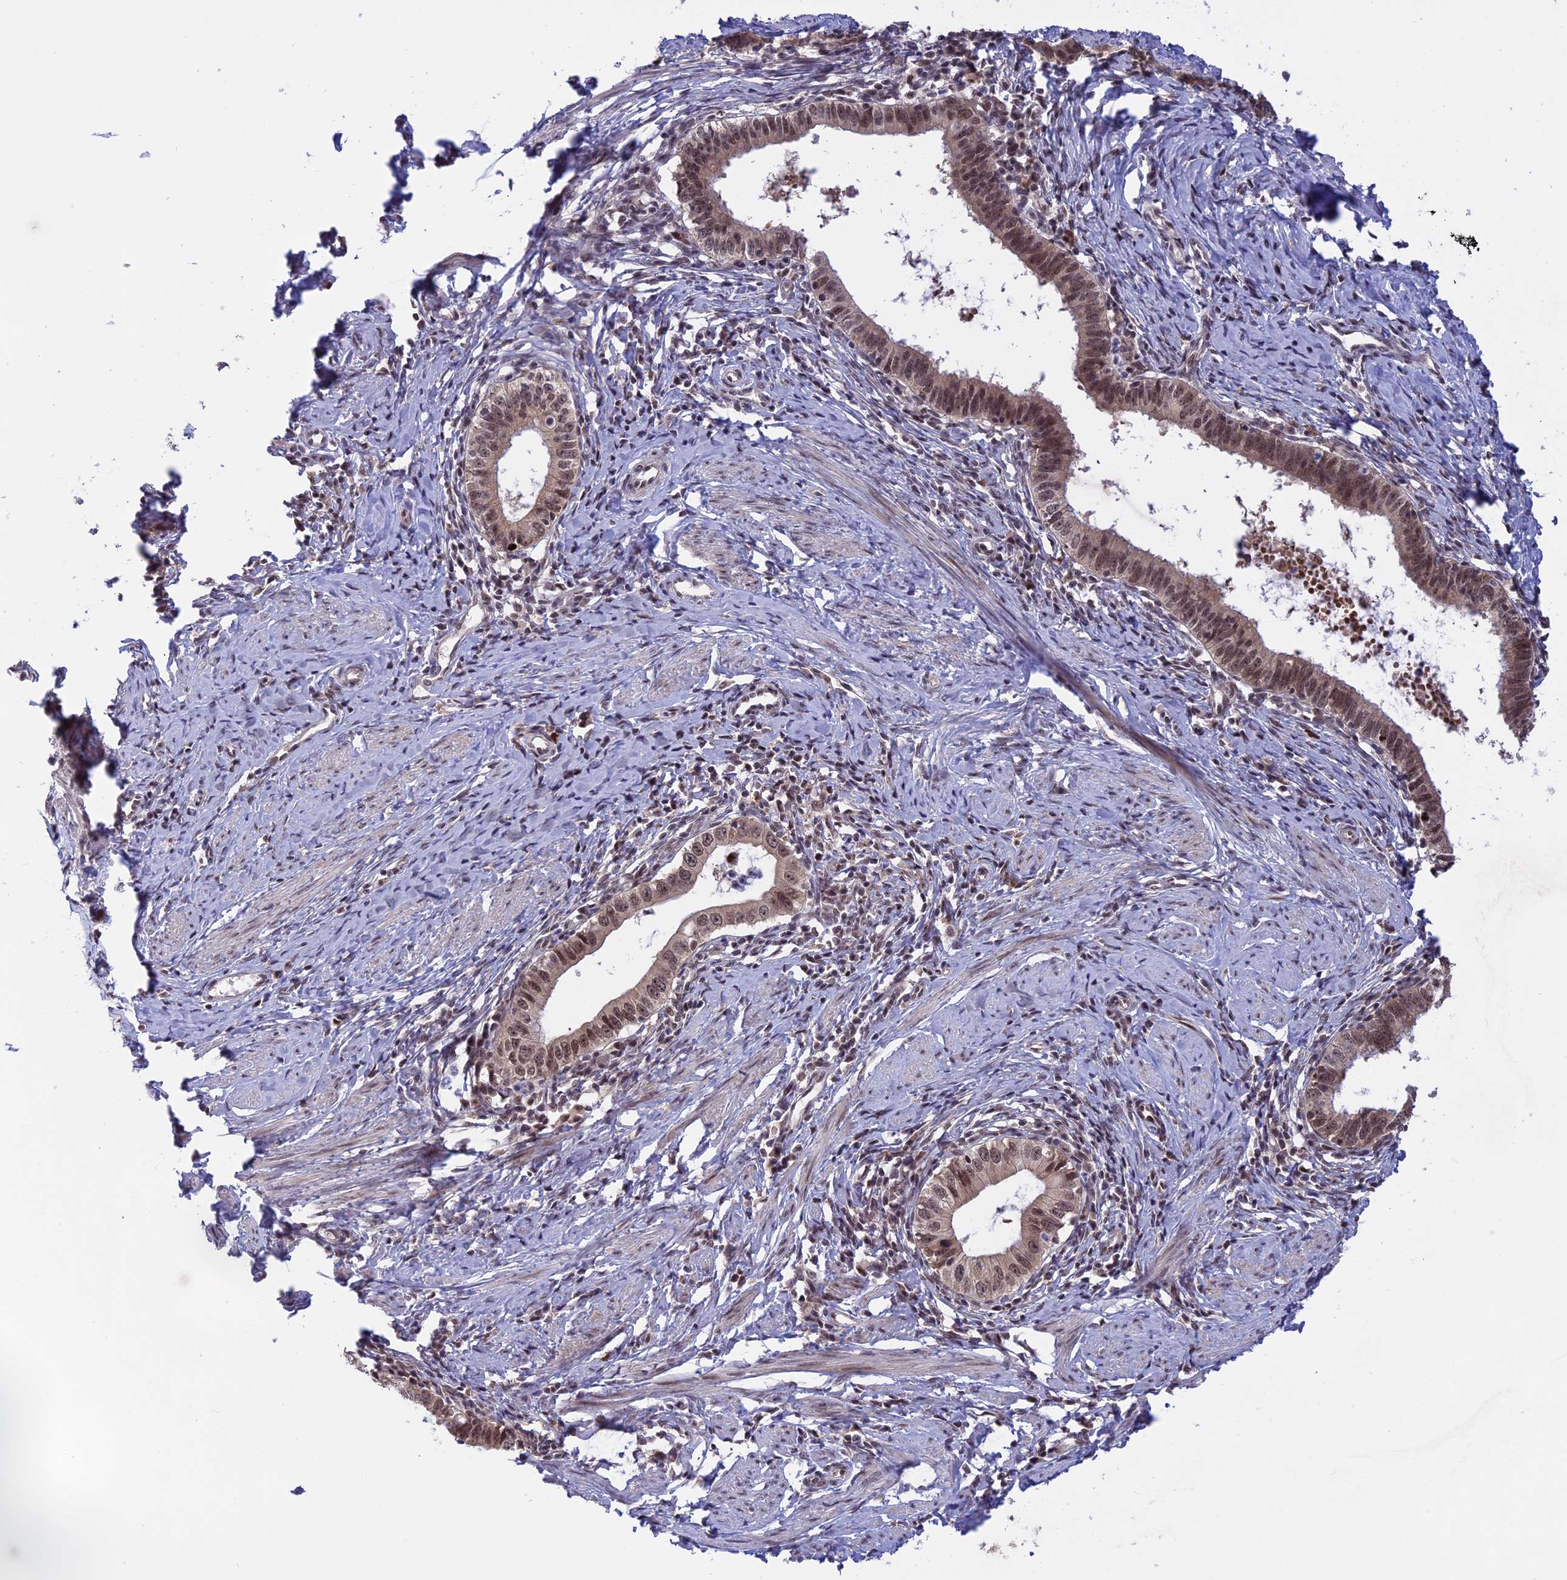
{"staining": {"intensity": "moderate", "quantity": ">75%", "location": "nuclear"}, "tissue": "cervical cancer", "cell_type": "Tumor cells", "image_type": "cancer", "snomed": [{"axis": "morphology", "description": "Adenocarcinoma, NOS"}, {"axis": "topography", "description": "Cervix"}], "caption": "High-power microscopy captured an IHC micrograph of adenocarcinoma (cervical), revealing moderate nuclear expression in about >75% of tumor cells.", "gene": "POLR2C", "patient": {"sex": "female", "age": 36}}